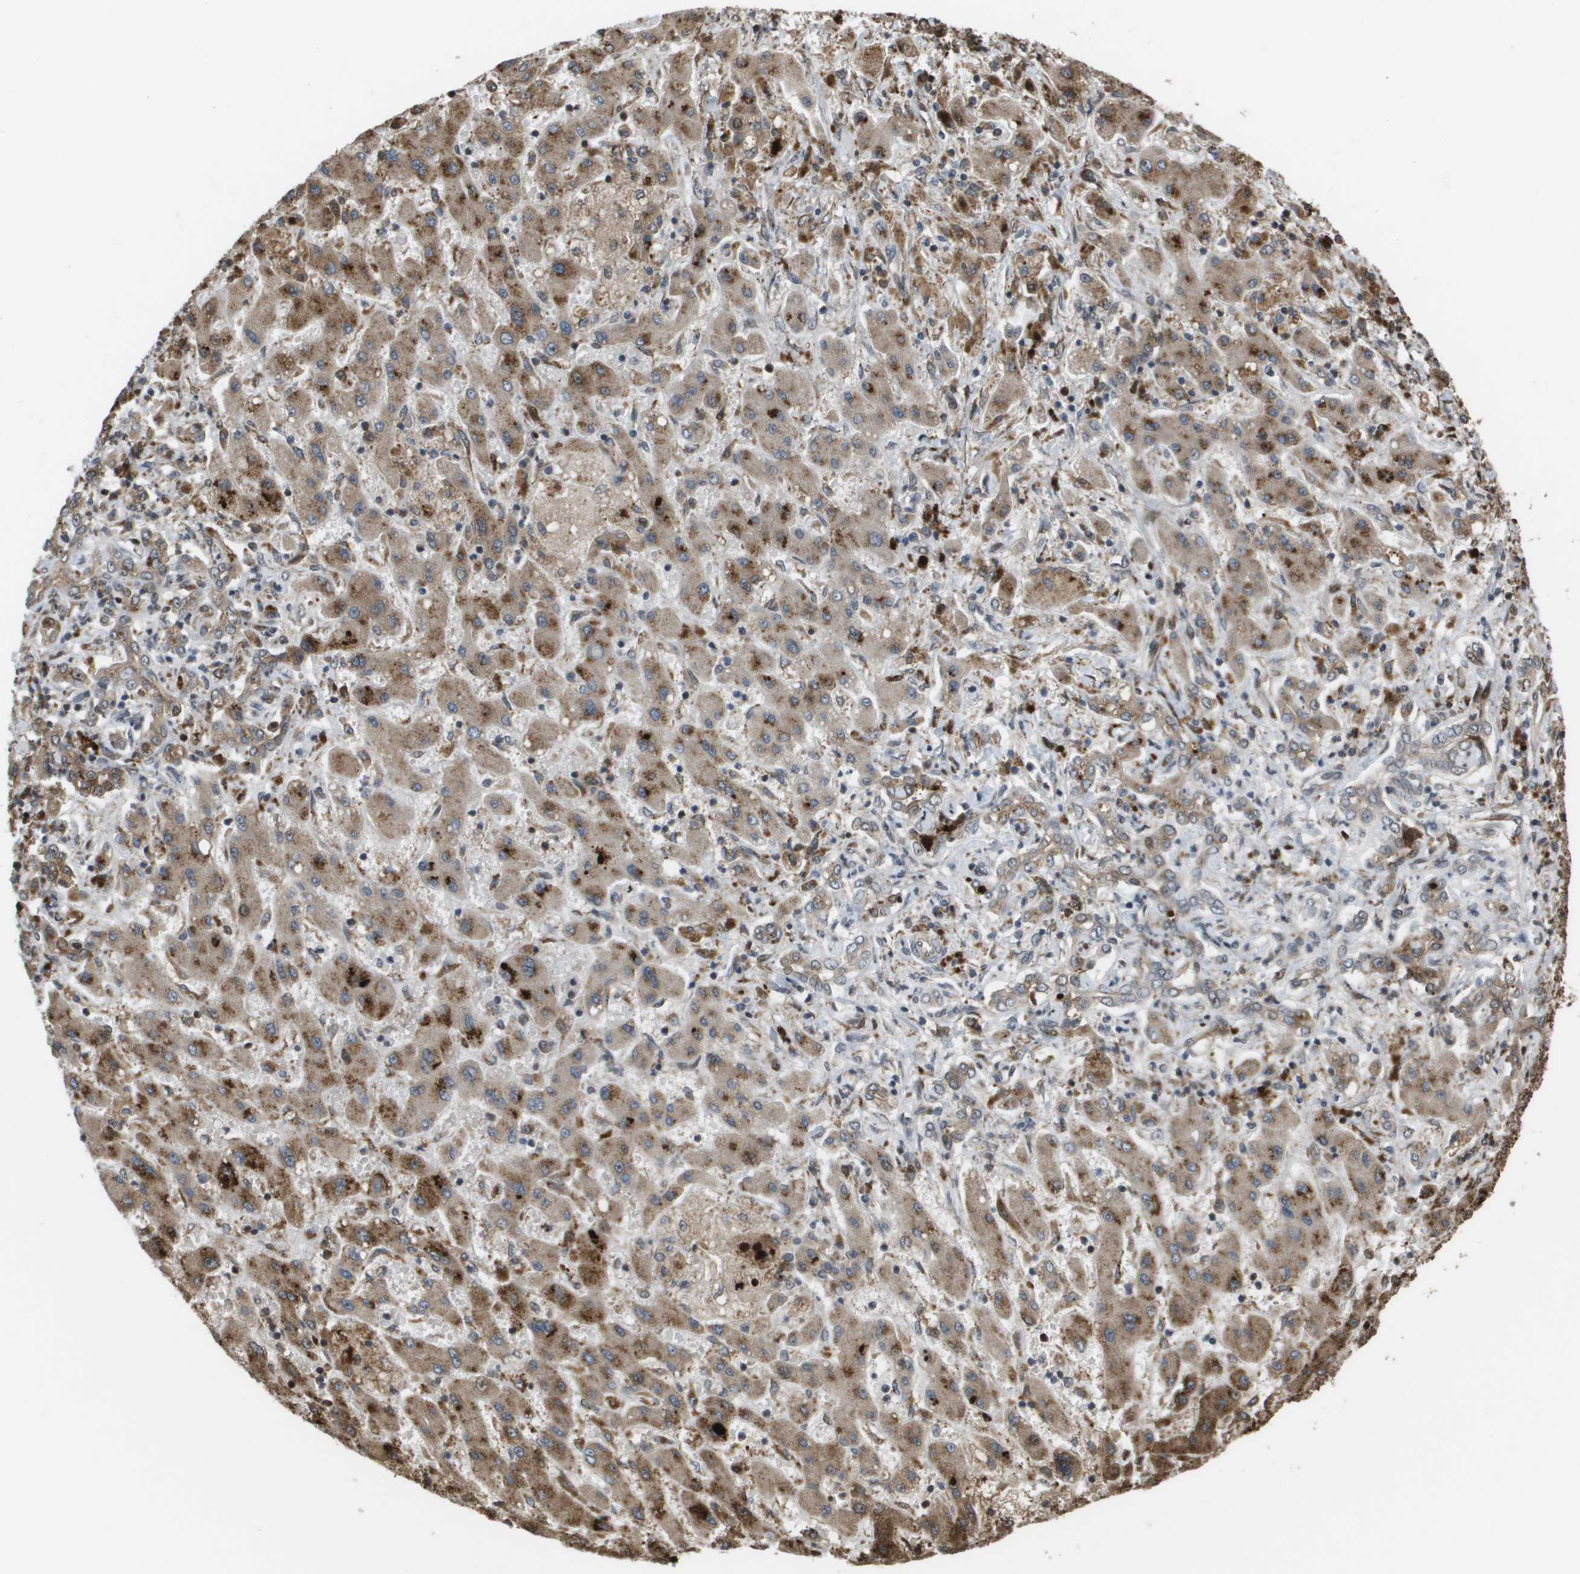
{"staining": {"intensity": "moderate", "quantity": ">75%", "location": "cytoplasmic/membranous"}, "tissue": "liver cancer", "cell_type": "Tumor cells", "image_type": "cancer", "snomed": [{"axis": "morphology", "description": "Cholangiocarcinoma"}, {"axis": "topography", "description": "Liver"}], "caption": "Immunohistochemical staining of human liver cancer displays medium levels of moderate cytoplasmic/membranous positivity in about >75% of tumor cells.", "gene": "AXIN2", "patient": {"sex": "male", "age": 50}}